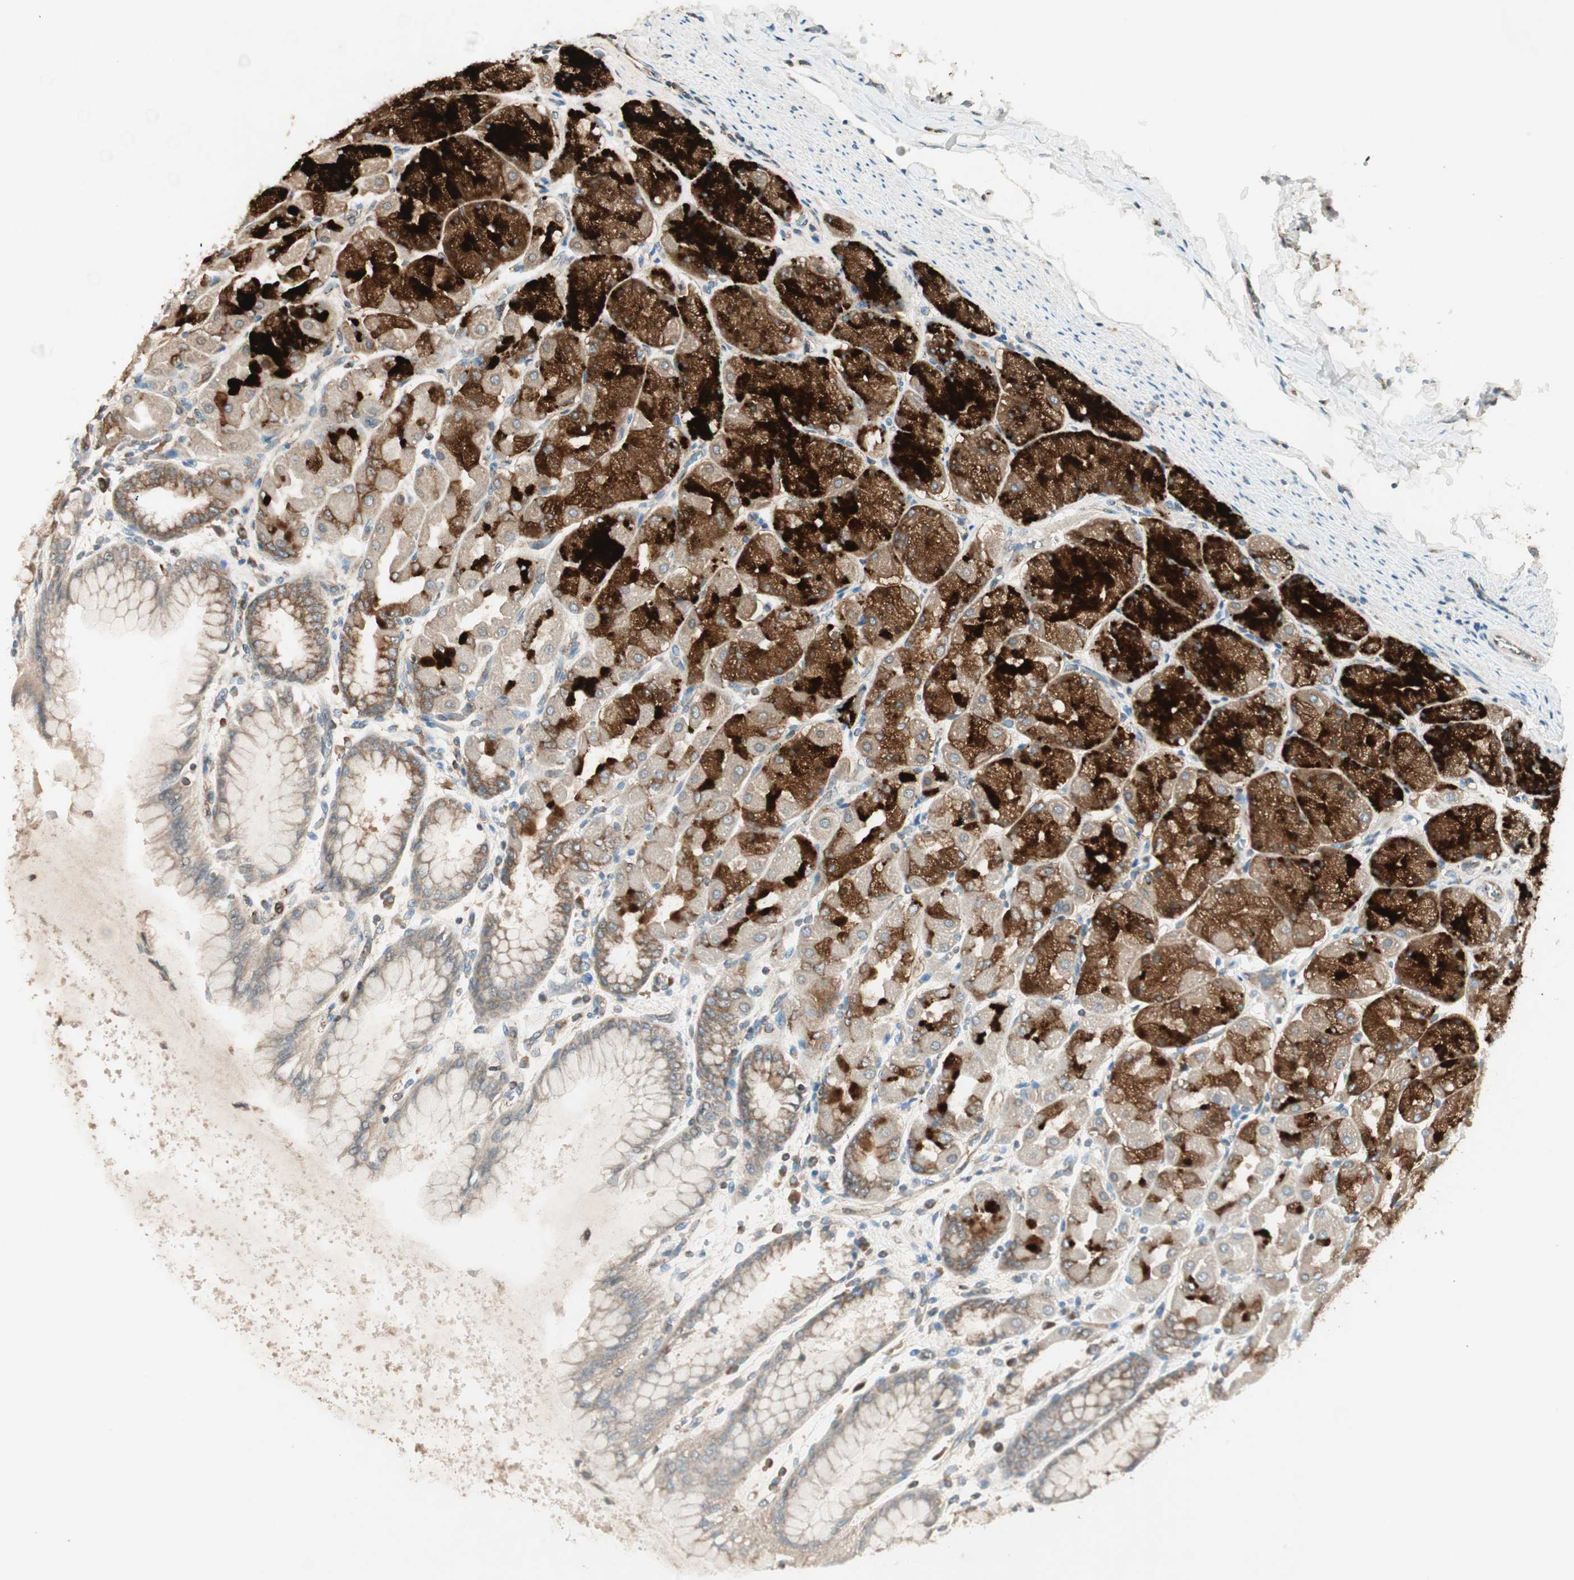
{"staining": {"intensity": "strong", "quantity": ">75%", "location": "cytoplasmic/membranous"}, "tissue": "stomach", "cell_type": "Glandular cells", "image_type": "normal", "snomed": [{"axis": "morphology", "description": "Normal tissue, NOS"}, {"axis": "topography", "description": "Stomach, upper"}], "caption": "IHC staining of benign stomach, which demonstrates high levels of strong cytoplasmic/membranous positivity in approximately >75% of glandular cells indicating strong cytoplasmic/membranous protein staining. The staining was performed using DAB (3,3'-diaminobenzidine) (brown) for protein detection and nuclei were counterstained in hematoxylin (blue).", "gene": "CHADL", "patient": {"sex": "female", "age": 56}}